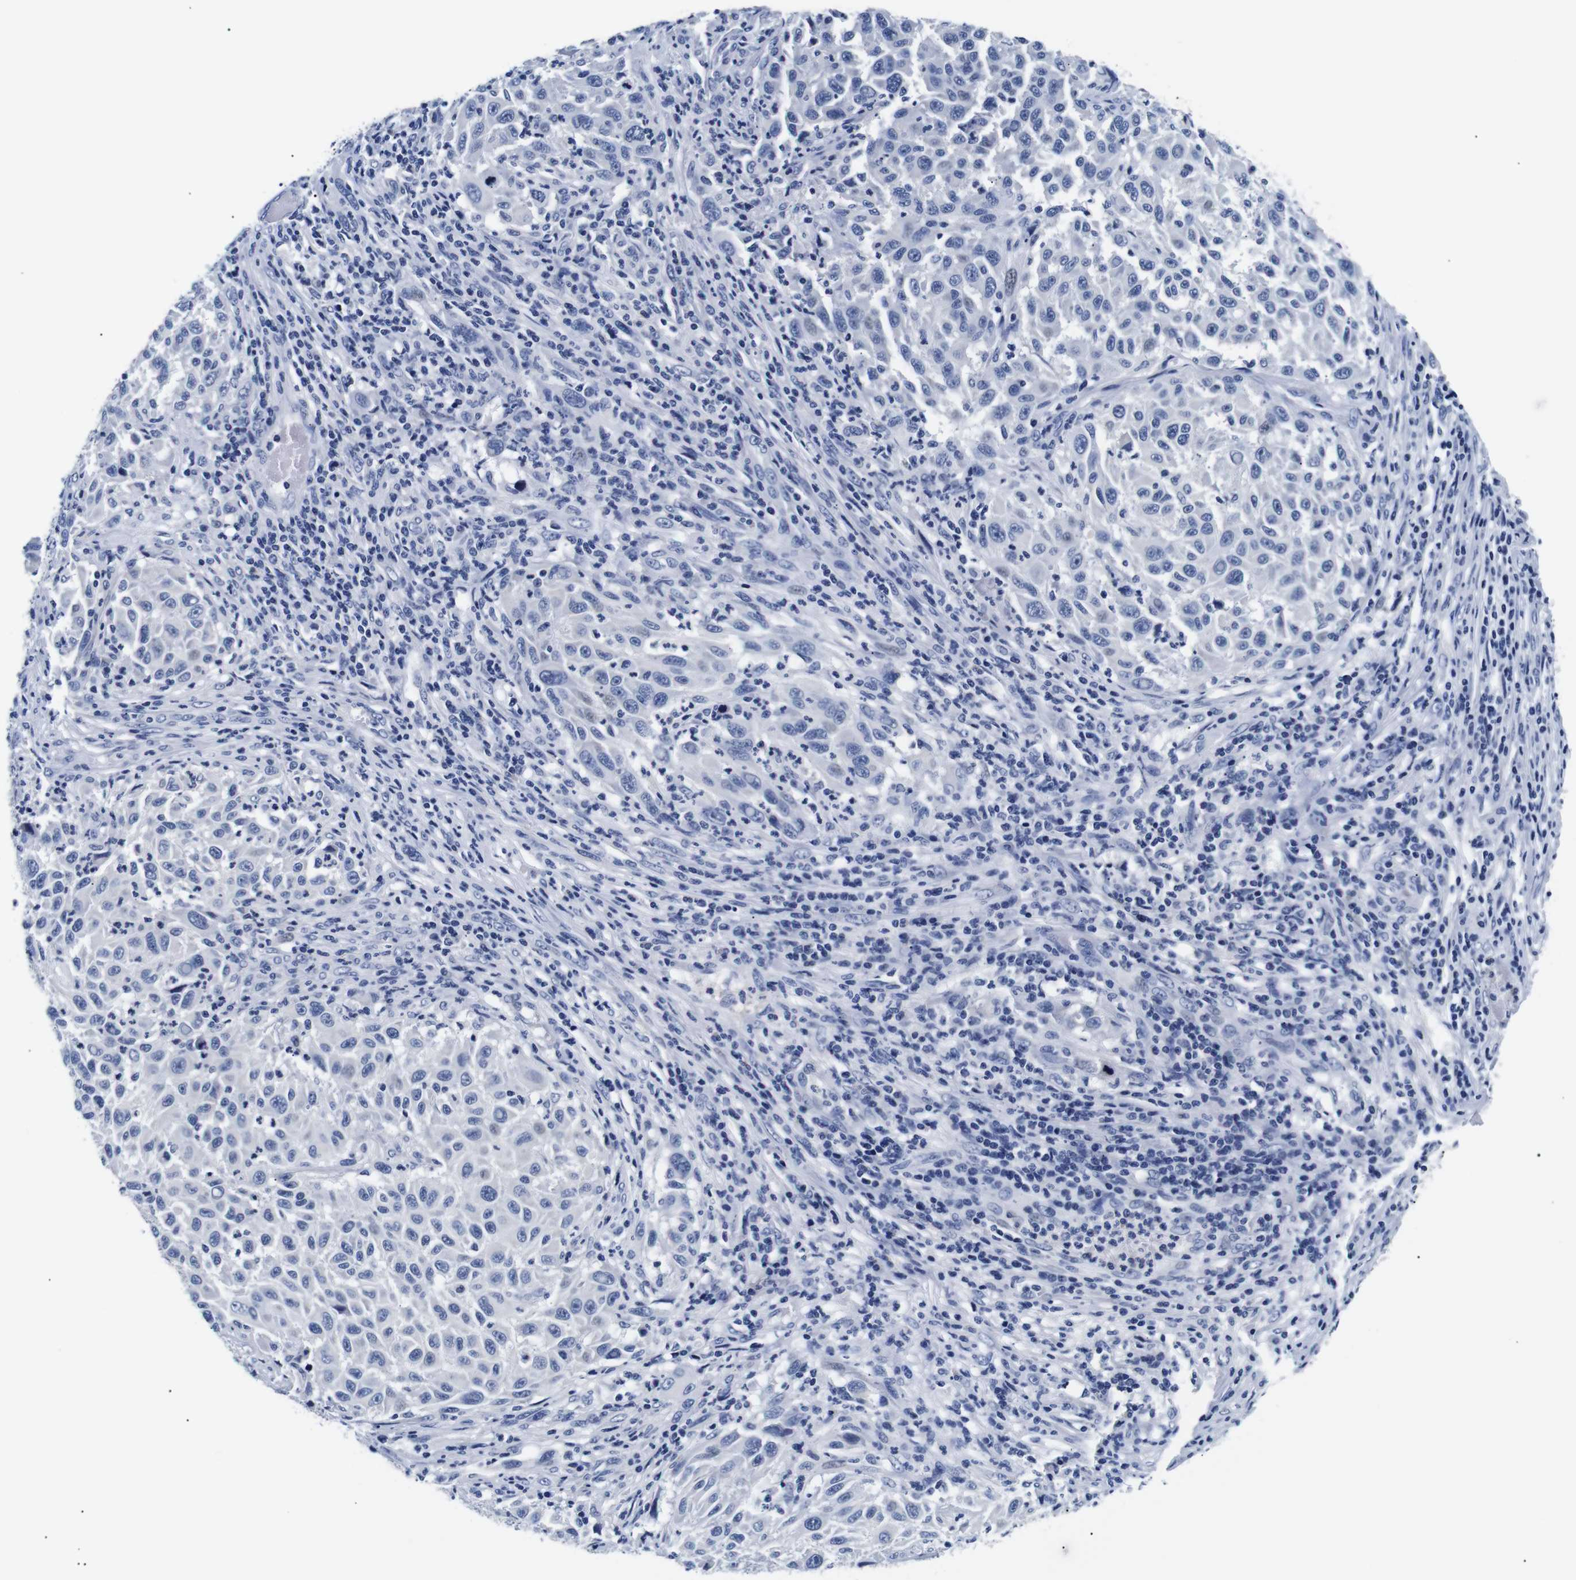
{"staining": {"intensity": "negative", "quantity": "none", "location": "none"}, "tissue": "melanoma", "cell_type": "Tumor cells", "image_type": "cancer", "snomed": [{"axis": "morphology", "description": "Malignant melanoma, Metastatic site"}, {"axis": "topography", "description": "Lymph node"}], "caption": "High power microscopy histopathology image of an IHC image of melanoma, revealing no significant staining in tumor cells. Nuclei are stained in blue.", "gene": "GAP43", "patient": {"sex": "male", "age": 61}}